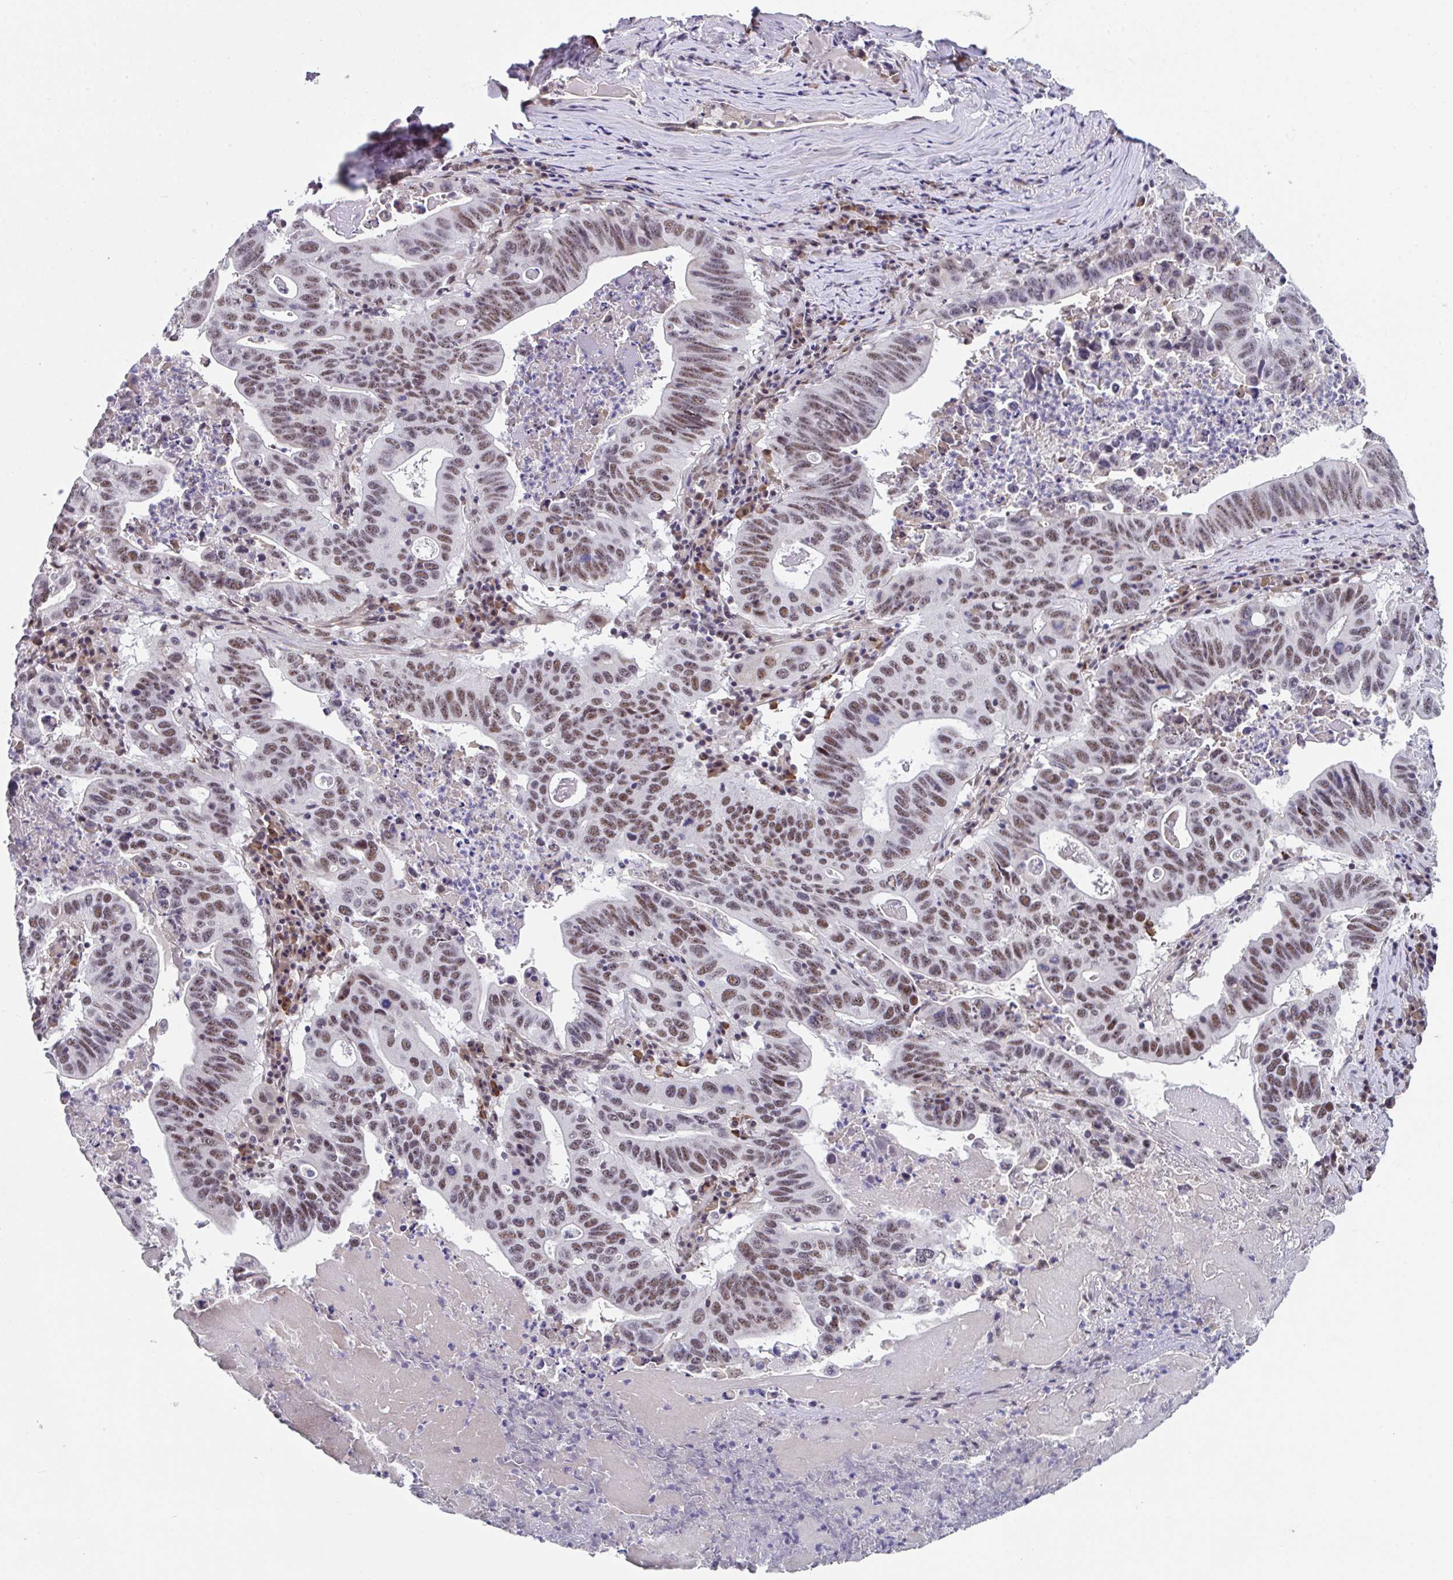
{"staining": {"intensity": "moderate", "quantity": ">75%", "location": "nuclear"}, "tissue": "lung cancer", "cell_type": "Tumor cells", "image_type": "cancer", "snomed": [{"axis": "morphology", "description": "Adenocarcinoma, NOS"}, {"axis": "topography", "description": "Lung"}], "caption": "A histopathology image of adenocarcinoma (lung) stained for a protein demonstrates moderate nuclear brown staining in tumor cells.", "gene": "RBBP6", "patient": {"sex": "female", "age": 60}}